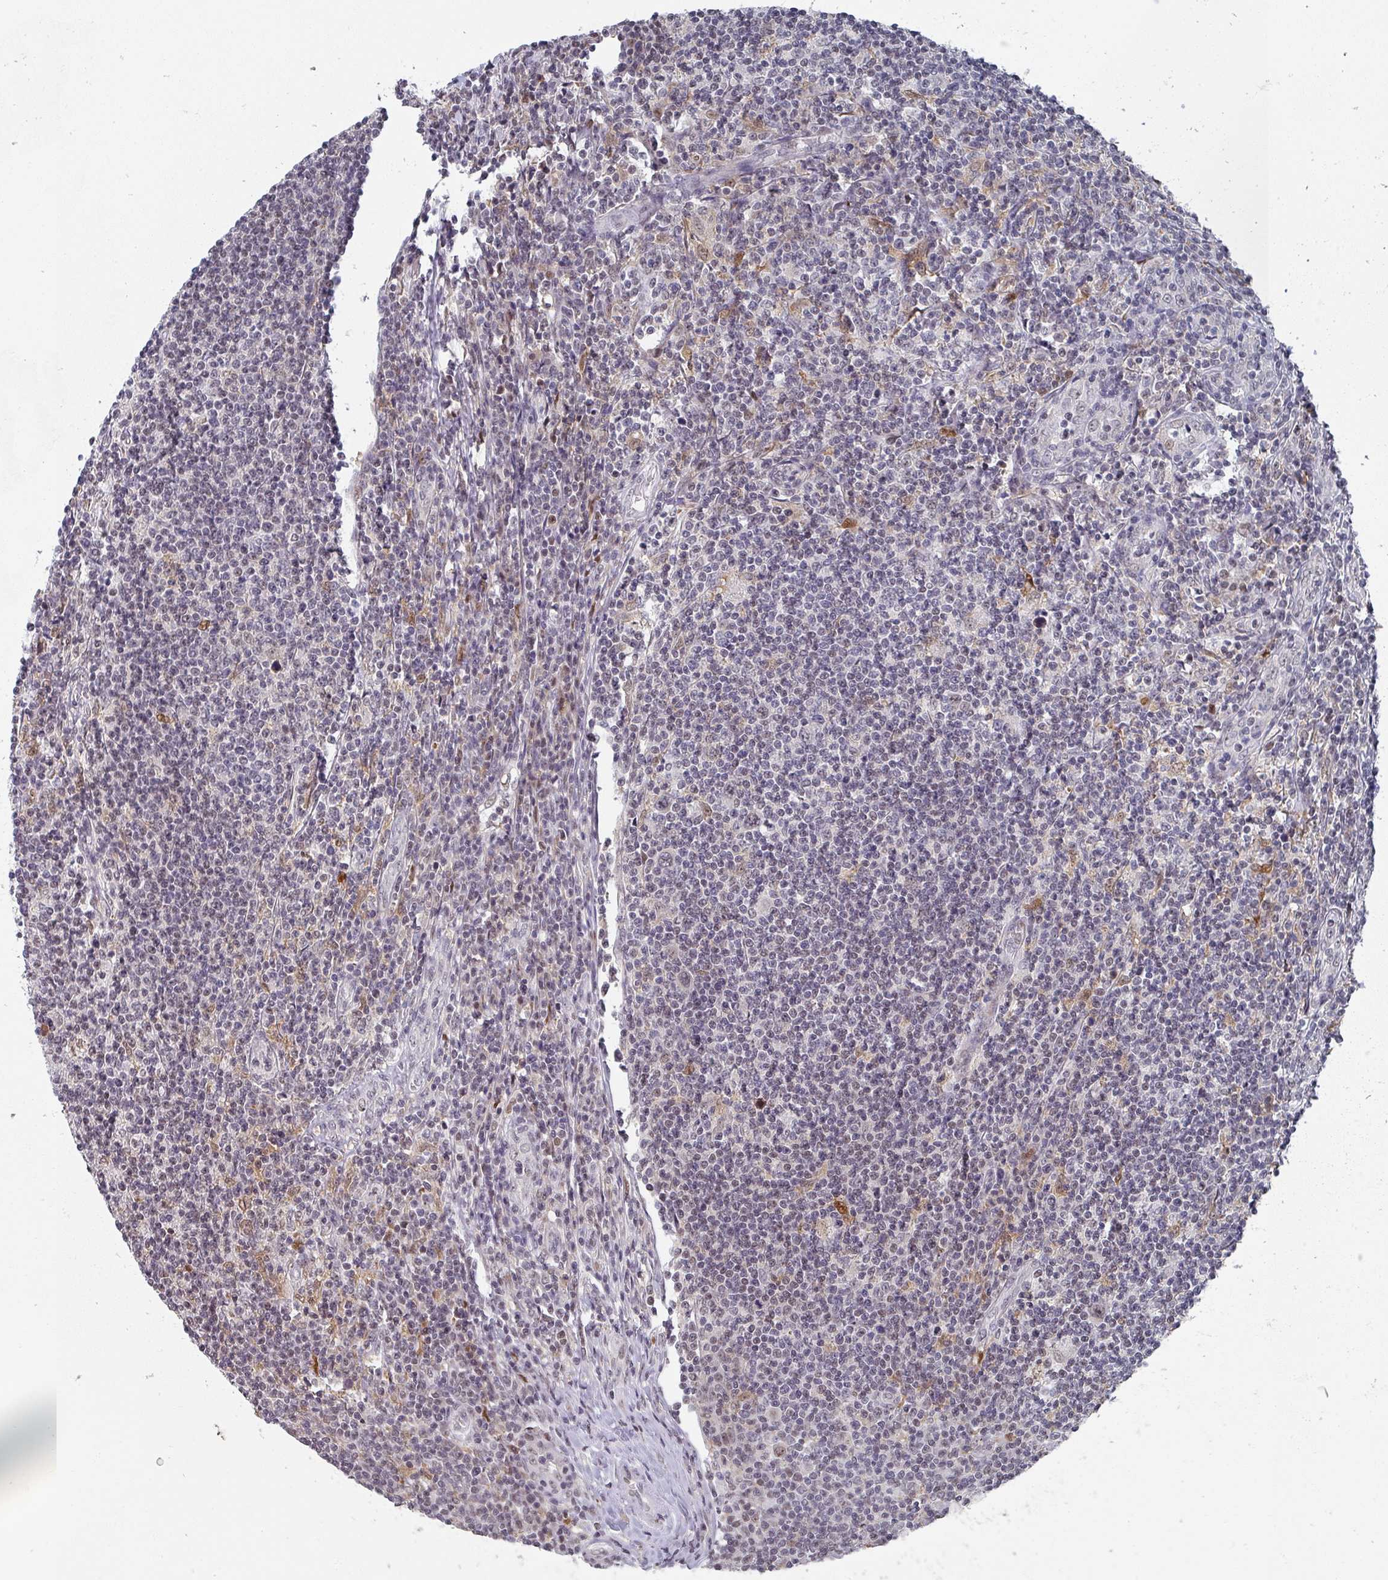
{"staining": {"intensity": "weak", "quantity": "25%-75%", "location": "nuclear"}, "tissue": "lymphoma", "cell_type": "Tumor cells", "image_type": "cancer", "snomed": [{"axis": "morphology", "description": "Hodgkin's disease, NOS"}, {"axis": "topography", "description": "Lymph node"}], "caption": "Immunohistochemistry photomicrograph of neoplastic tissue: lymphoma stained using IHC demonstrates low levels of weak protein expression localized specifically in the nuclear of tumor cells, appearing as a nuclear brown color.", "gene": "ZNF654", "patient": {"sex": "male", "age": 83}}